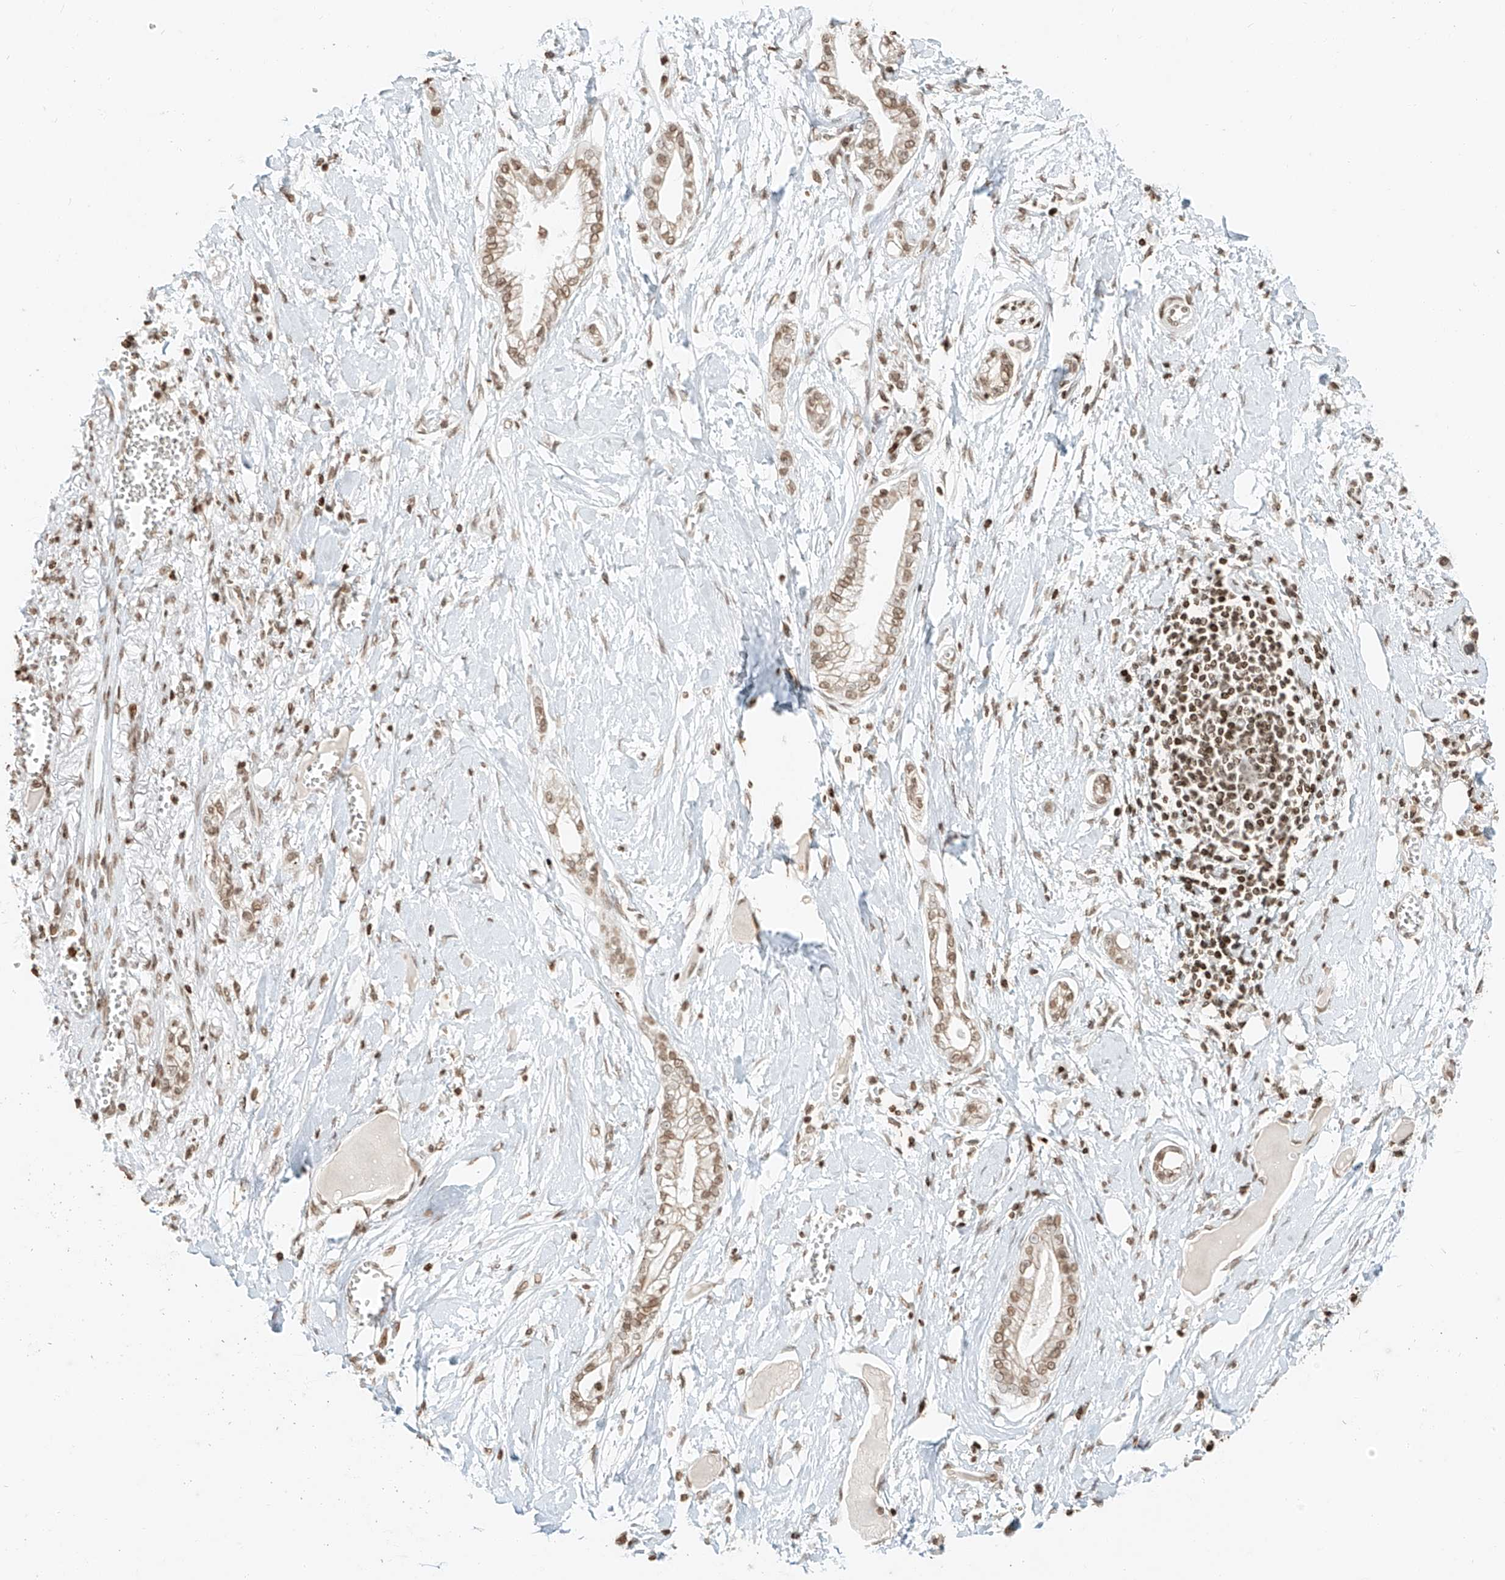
{"staining": {"intensity": "moderate", "quantity": ">75%", "location": "nuclear"}, "tissue": "pancreatic cancer", "cell_type": "Tumor cells", "image_type": "cancer", "snomed": [{"axis": "morphology", "description": "Adenocarcinoma, NOS"}, {"axis": "topography", "description": "Pancreas"}], "caption": "Pancreatic cancer stained for a protein (brown) shows moderate nuclear positive positivity in approximately >75% of tumor cells.", "gene": "C17orf58", "patient": {"sex": "male", "age": 68}}